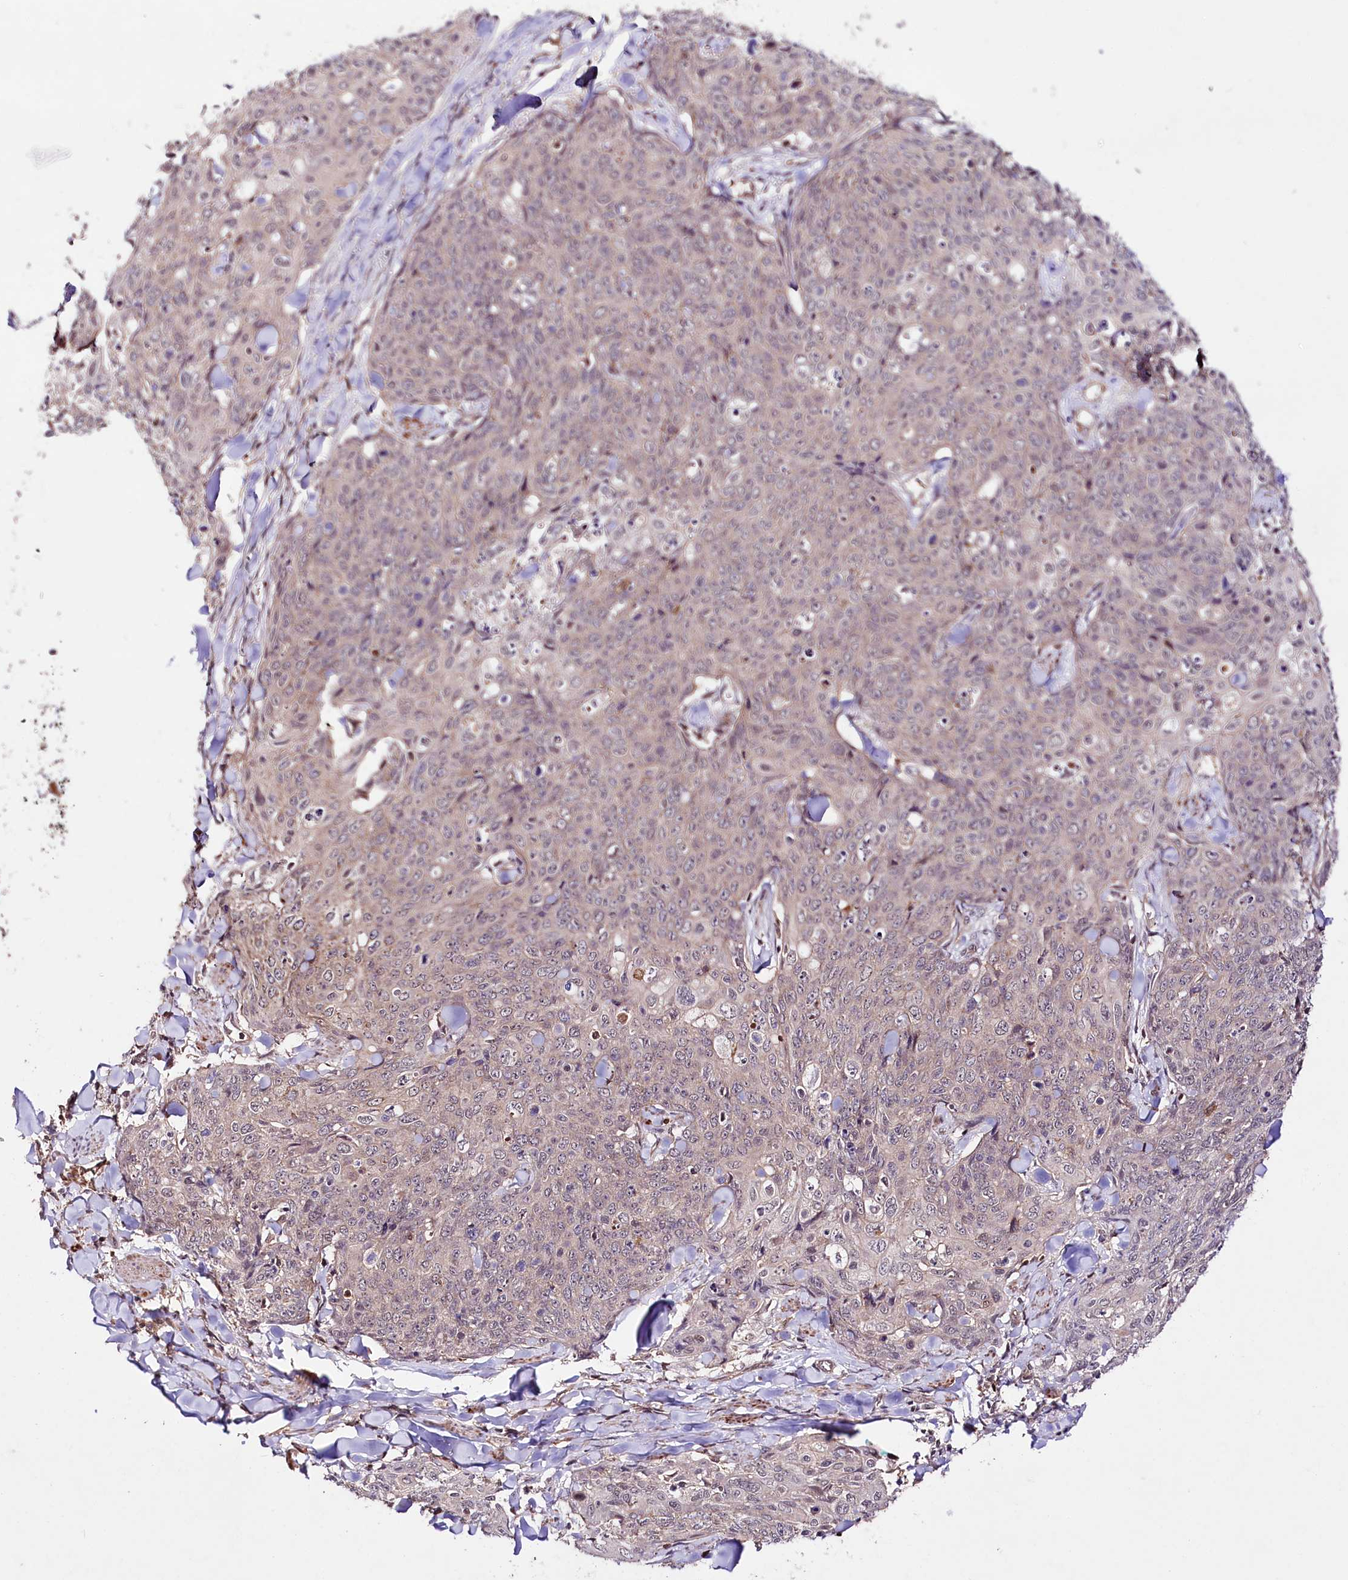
{"staining": {"intensity": "negative", "quantity": "none", "location": "none"}, "tissue": "skin cancer", "cell_type": "Tumor cells", "image_type": "cancer", "snomed": [{"axis": "morphology", "description": "Squamous cell carcinoma, NOS"}, {"axis": "topography", "description": "Skin"}, {"axis": "topography", "description": "Vulva"}], "caption": "This is an IHC photomicrograph of human skin cancer. There is no positivity in tumor cells.", "gene": "TAFAZZIN", "patient": {"sex": "female", "age": 85}}